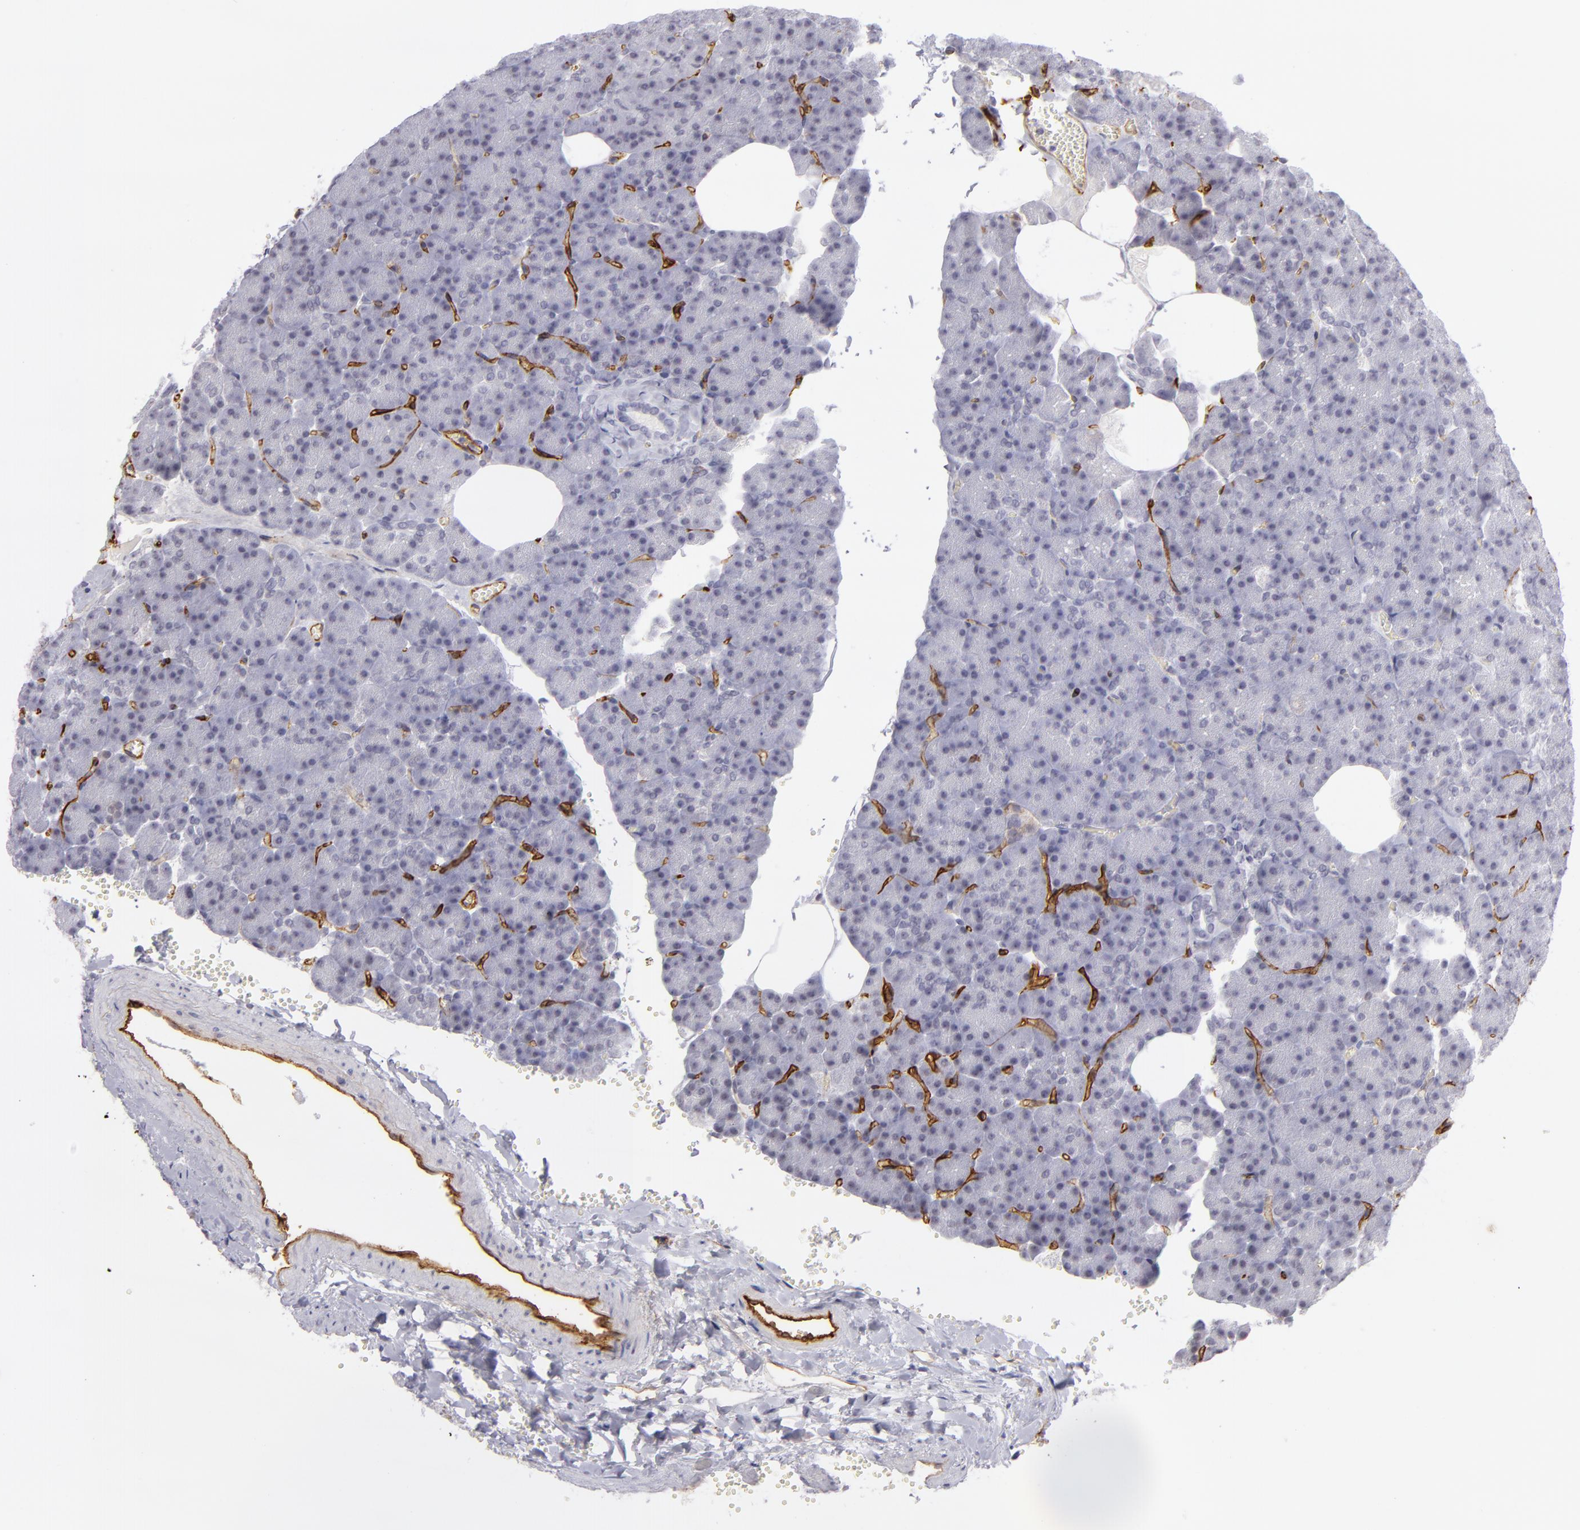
{"staining": {"intensity": "negative", "quantity": "none", "location": "none"}, "tissue": "pancreas", "cell_type": "Exocrine glandular cells", "image_type": "normal", "snomed": [{"axis": "morphology", "description": "Normal tissue, NOS"}, {"axis": "topography", "description": "Pancreas"}], "caption": "This is an IHC micrograph of benign pancreas. There is no staining in exocrine glandular cells.", "gene": "THBD", "patient": {"sex": "female", "age": 35}}